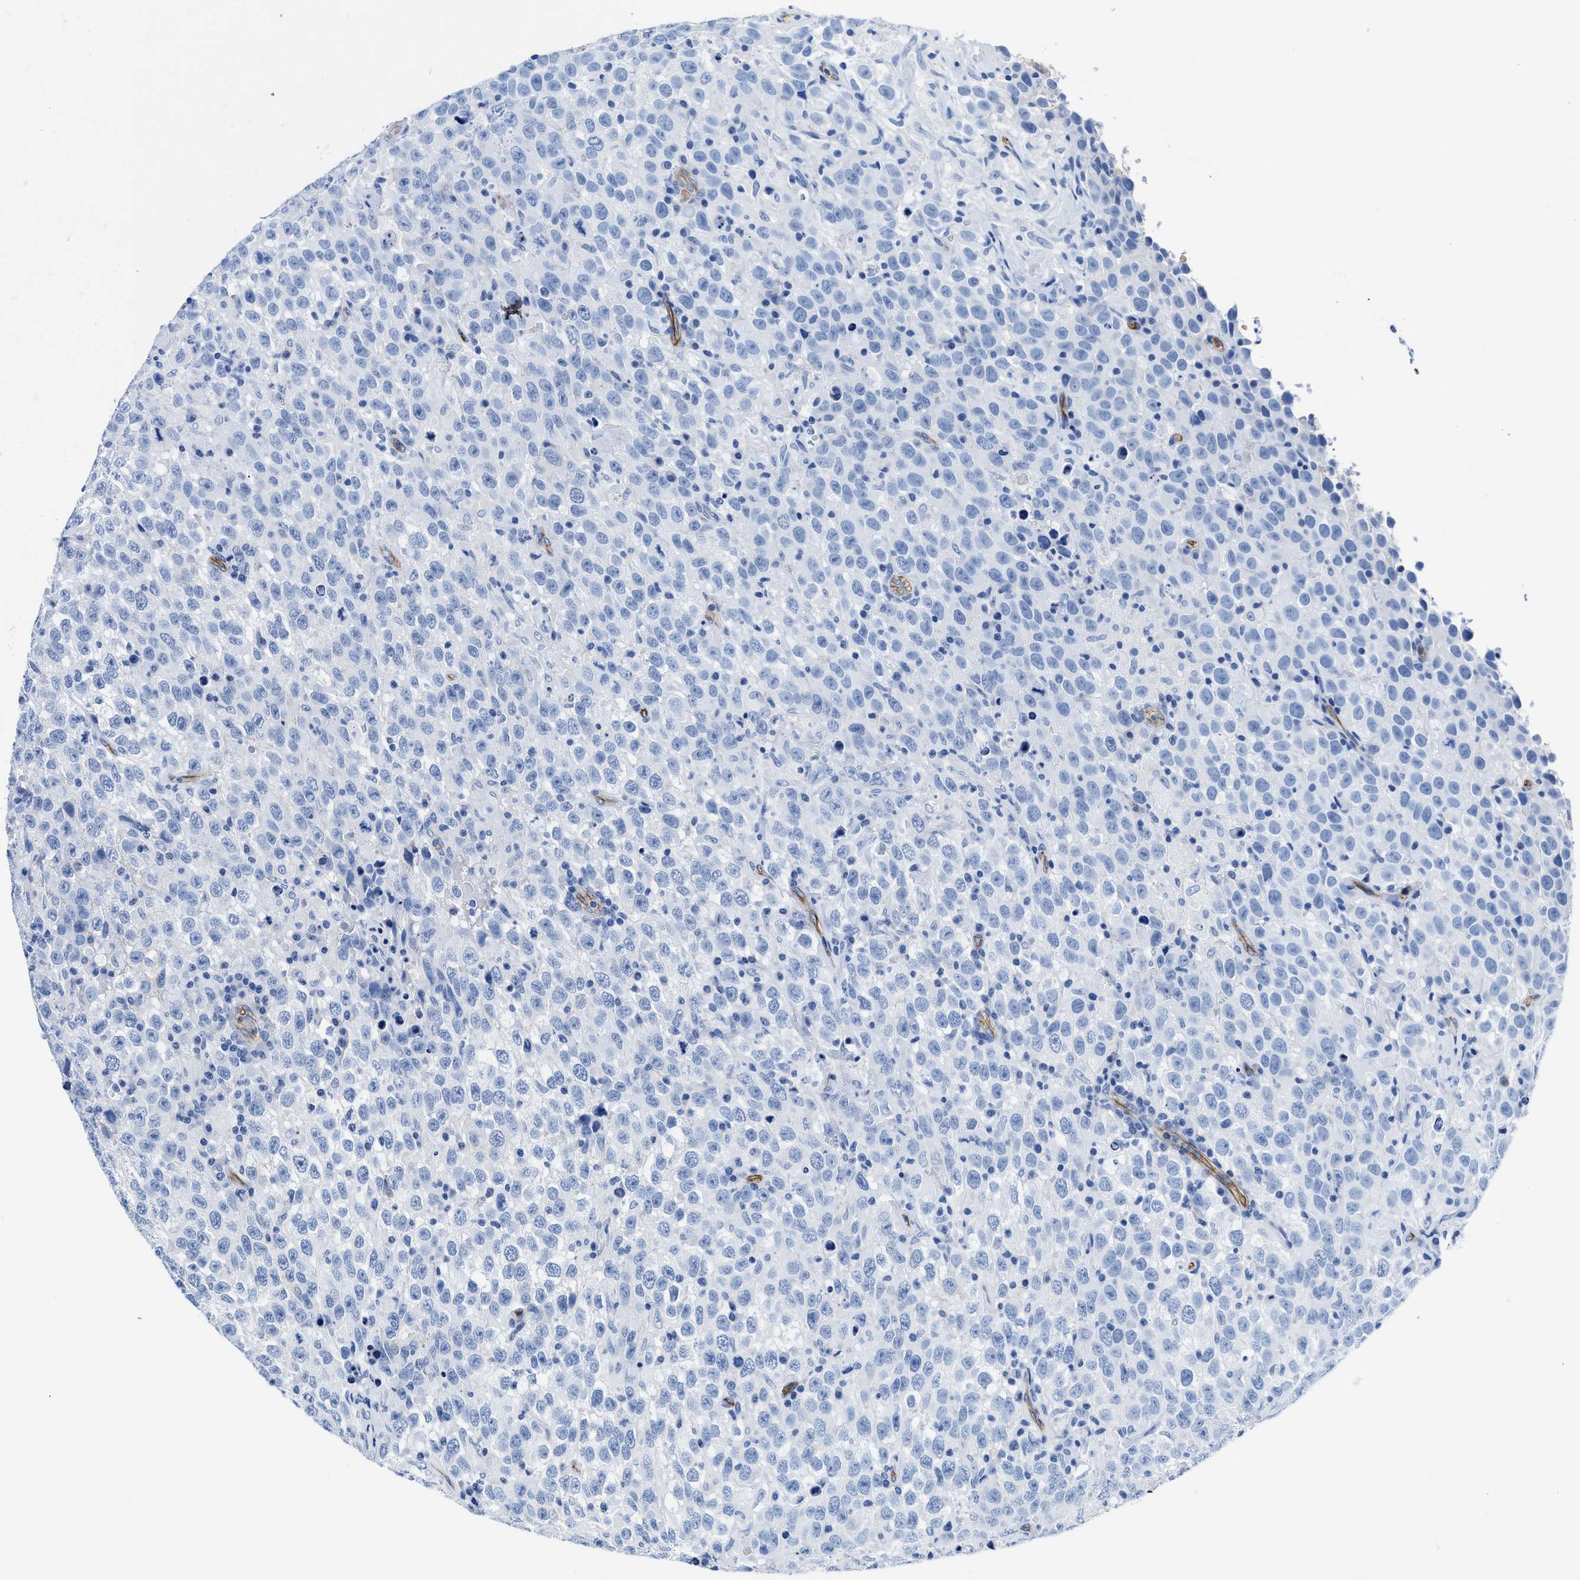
{"staining": {"intensity": "negative", "quantity": "none", "location": "none"}, "tissue": "testis cancer", "cell_type": "Tumor cells", "image_type": "cancer", "snomed": [{"axis": "morphology", "description": "Seminoma, NOS"}, {"axis": "topography", "description": "Testis"}], "caption": "An immunohistochemistry (IHC) histopathology image of testis cancer (seminoma) is shown. There is no staining in tumor cells of testis cancer (seminoma).", "gene": "AQP1", "patient": {"sex": "male", "age": 41}}